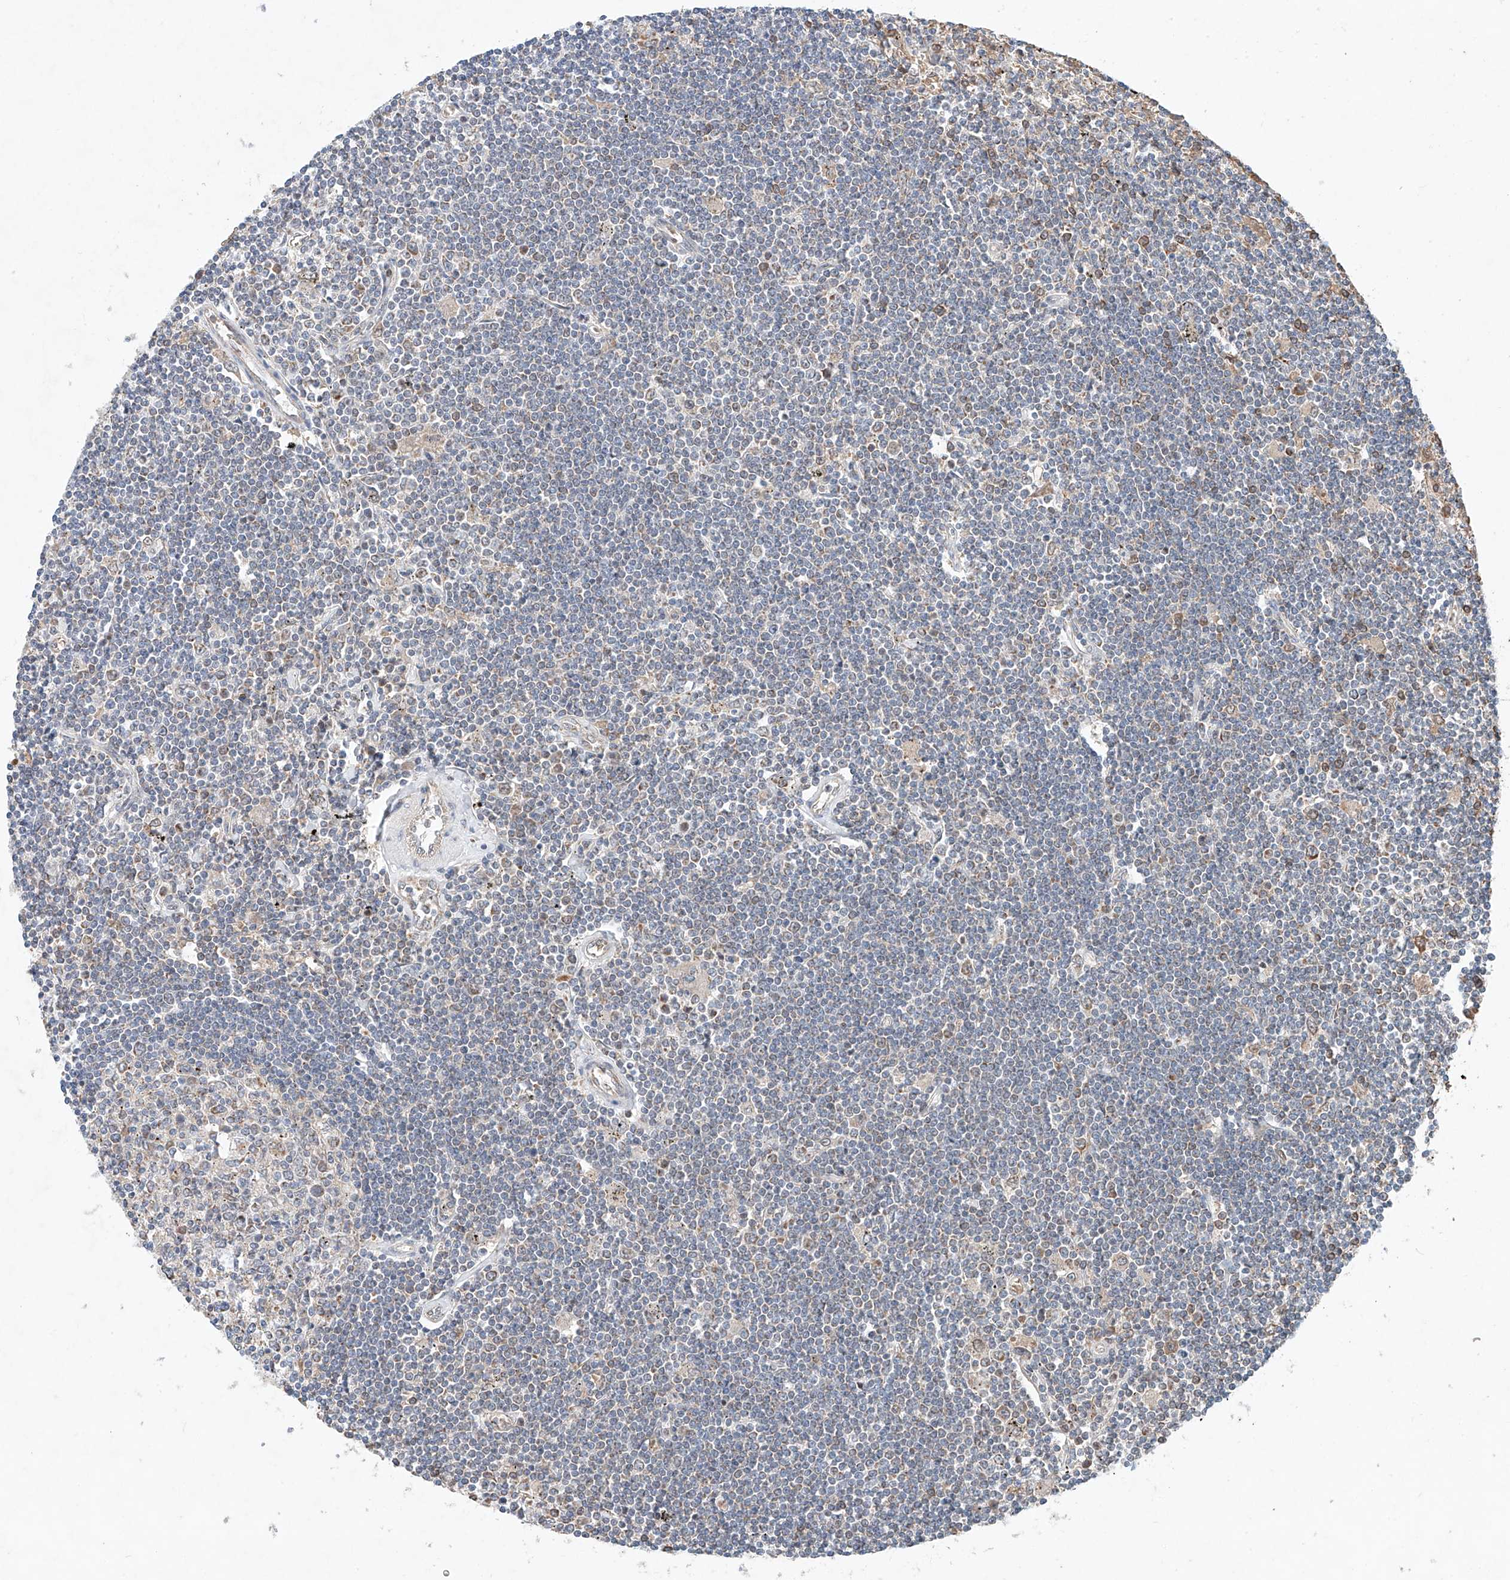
{"staining": {"intensity": "negative", "quantity": "none", "location": "none"}, "tissue": "lymphoma", "cell_type": "Tumor cells", "image_type": "cancer", "snomed": [{"axis": "morphology", "description": "Malignant lymphoma, non-Hodgkin's type, Low grade"}, {"axis": "topography", "description": "Spleen"}], "caption": "DAB immunohistochemical staining of human malignant lymphoma, non-Hodgkin's type (low-grade) shows no significant positivity in tumor cells. Brightfield microscopy of IHC stained with DAB (3,3'-diaminobenzidine) (brown) and hematoxylin (blue), captured at high magnification.", "gene": "FASTK", "patient": {"sex": "male", "age": 76}}